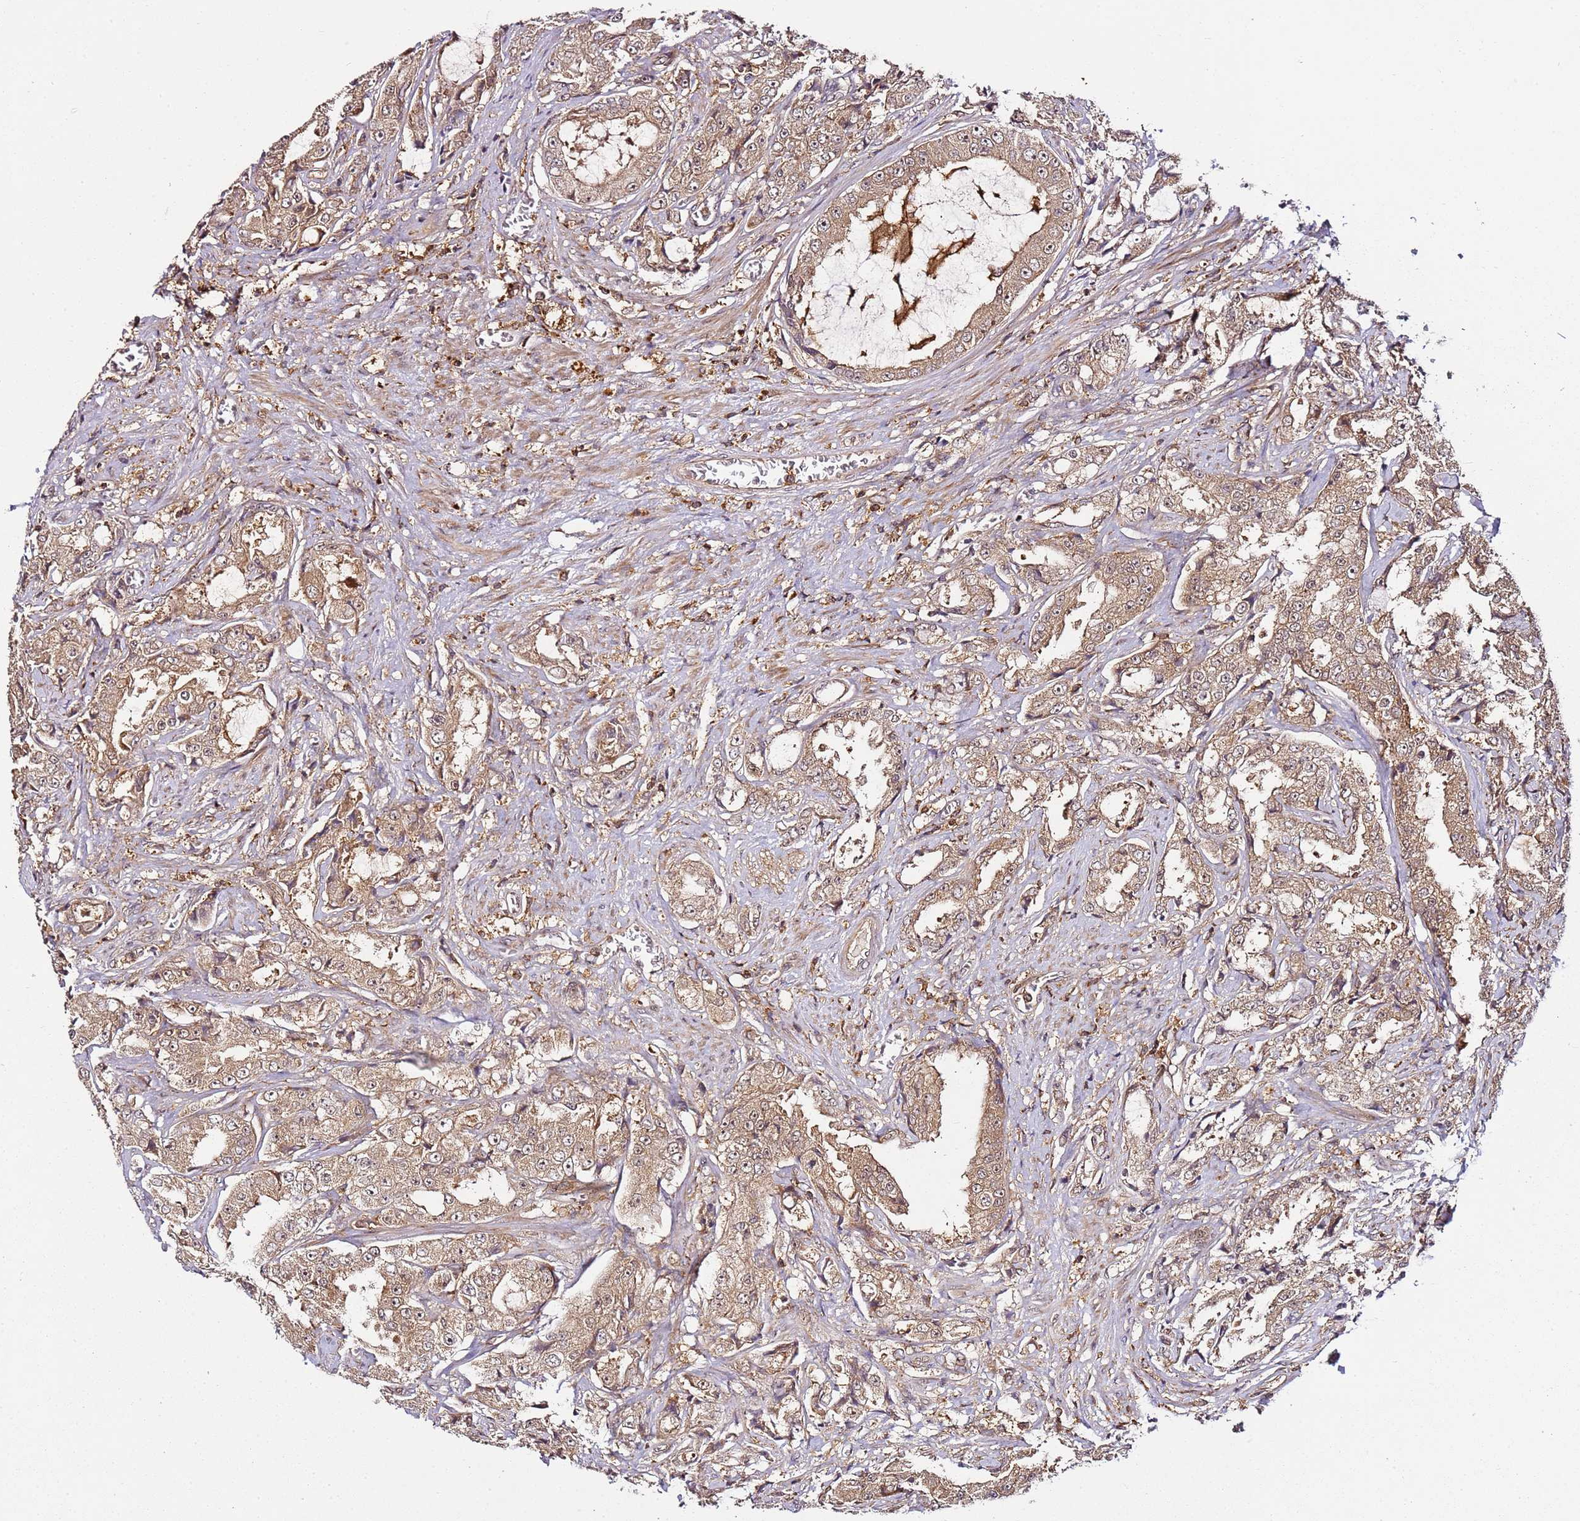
{"staining": {"intensity": "moderate", "quantity": ">75%", "location": "cytoplasmic/membranous,nuclear"}, "tissue": "prostate cancer", "cell_type": "Tumor cells", "image_type": "cancer", "snomed": [{"axis": "morphology", "description": "Adenocarcinoma, High grade"}, {"axis": "topography", "description": "Prostate"}], "caption": "A medium amount of moderate cytoplasmic/membranous and nuclear positivity is present in about >75% of tumor cells in prostate cancer (adenocarcinoma (high-grade)) tissue.", "gene": "PRMT7", "patient": {"sex": "male", "age": 73}}